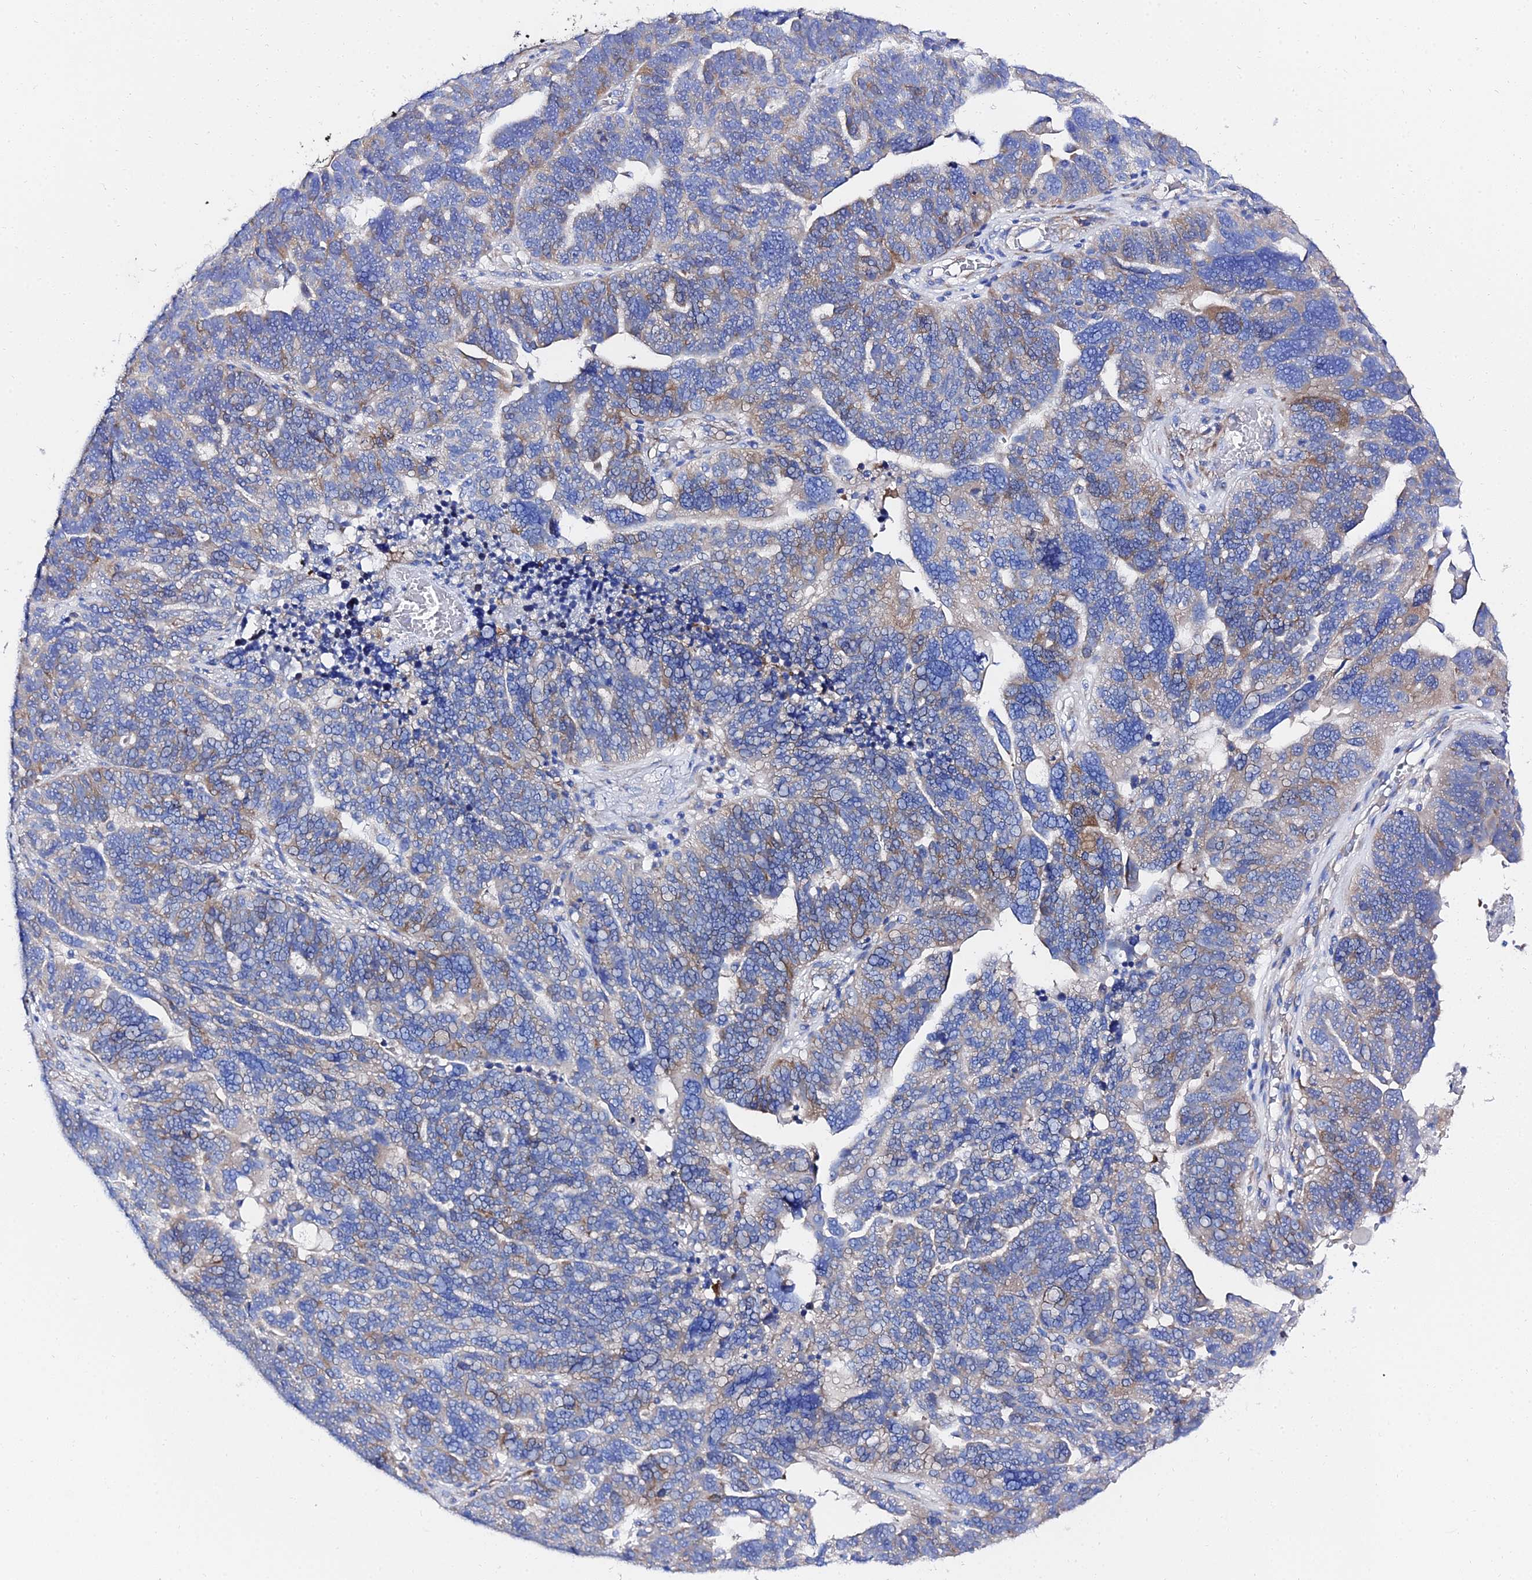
{"staining": {"intensity": "weak", "quantity": "<25%", "location": "cytoplasmic/membranous"}, "tissue": "ovarian cancer", "cell_type": "Tumor cells", "image_type": "cancer", "snomed": [{"axis": "morphology", "description": "Cystadenocarcinoma, serous, NOS"}, {"axis": "topography", "description": "Ovary"}], "caption": "Ovarian serous cystadenocarcinoma was stained to show a protein in brown. There is no significant expression in tumor cells. The staining was performed using DAB (3,3'-diaminobenzidine) to visualize the protein expression in brown, while the nuclei were stained in blue with hematoxylin (Magnification: 20x).", "gene": "PTTG1", "patient": {"sex": "female", "age": 59}}